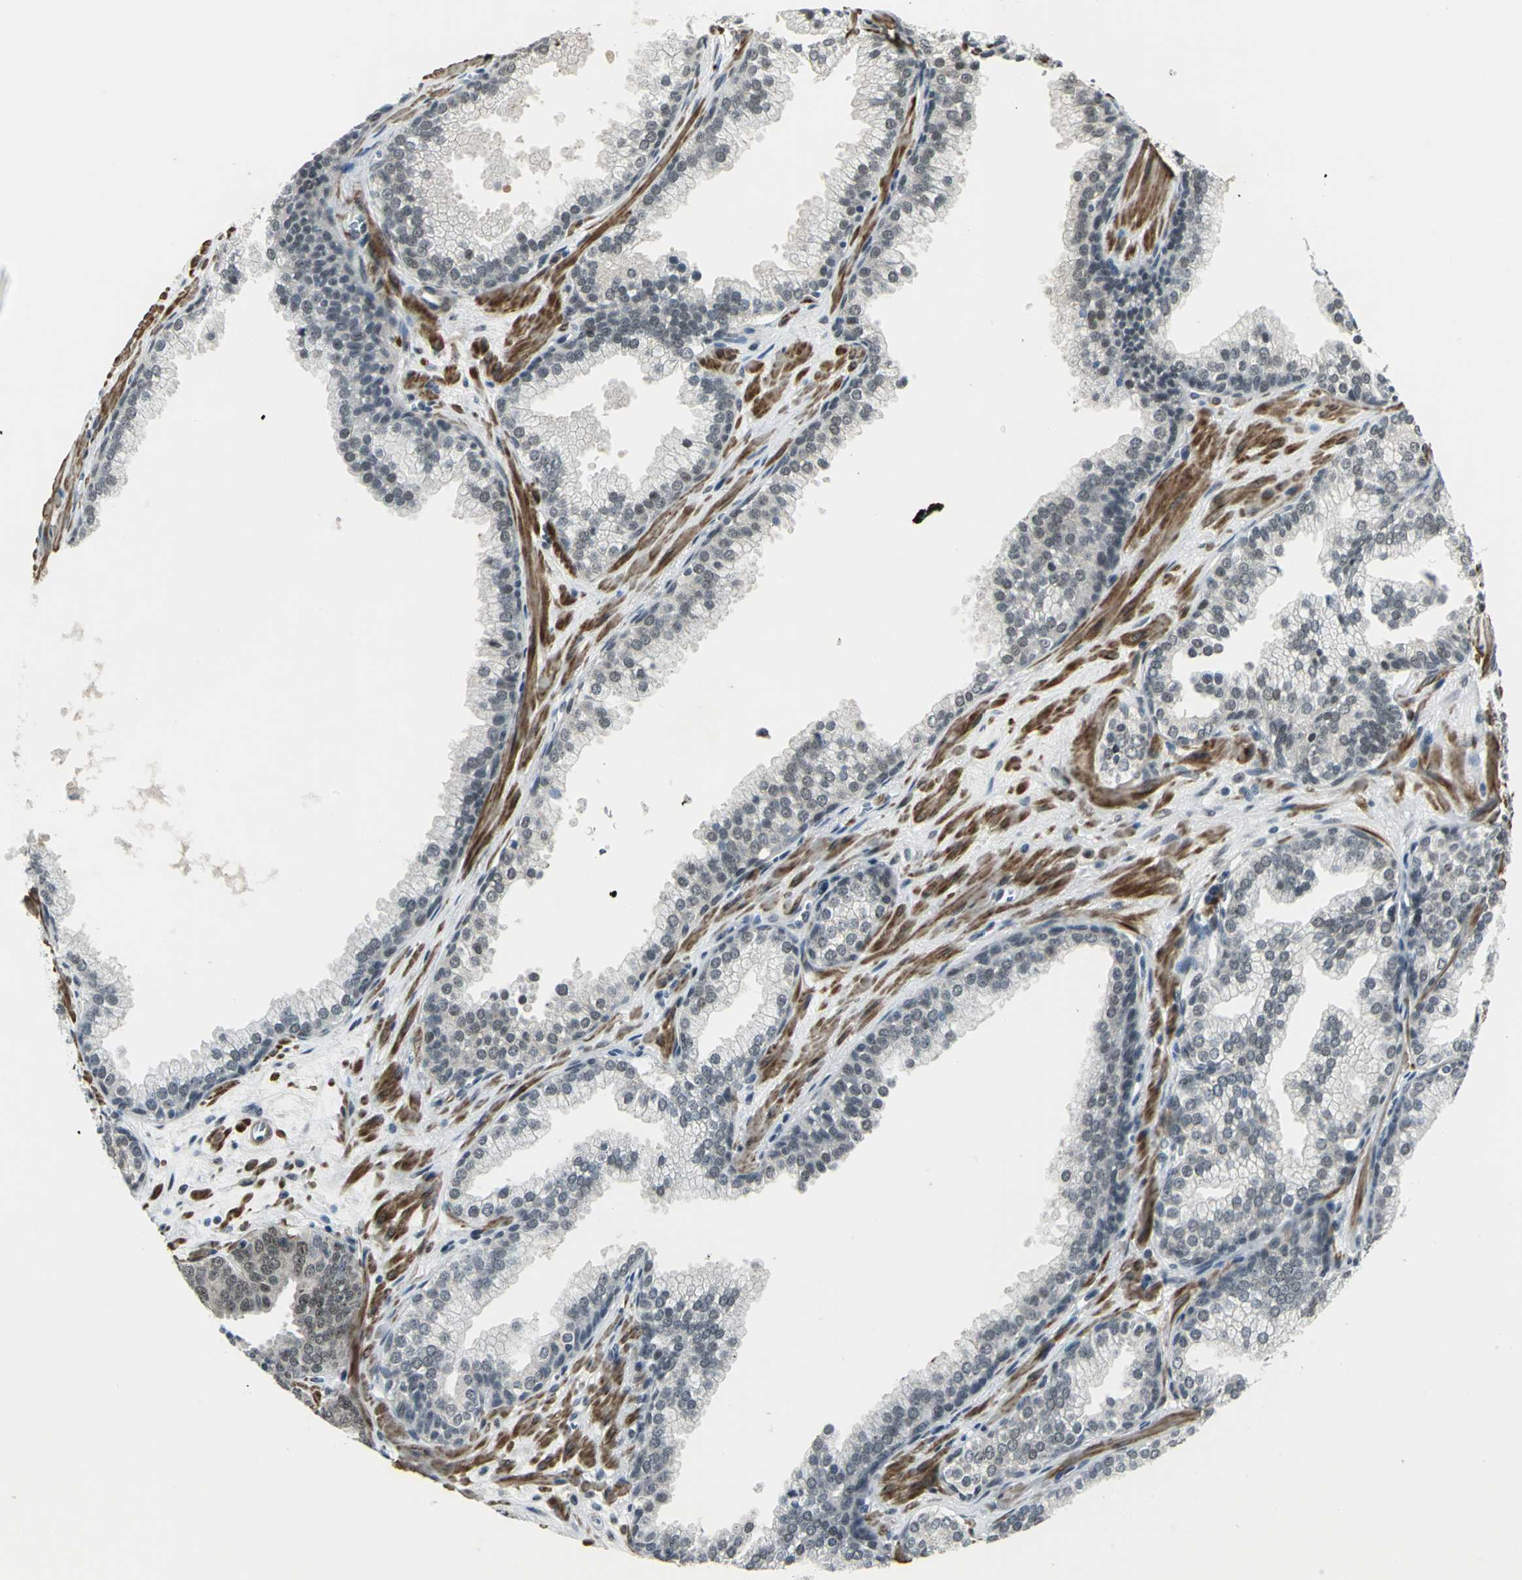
{"staining": {"intensity": "weak", "quantity": "<25%", "location": "nuclear"}, "tissue": "prostate cancer", "cell_type": "Tumor cells", "image_type": "cancer", "snomed": [{"axis": "morphology", "description": "Adenocarcinoma, Low grade"}, {"axis": "topography", "description": "Prostate"}], "caption": "An immunohistochemistry (IHC) histopathology image of prostate adenocarcinoma (low-grade) is shown. There is no staining in tumor cells of prostate adenocarcinoma (low-grade).", "gene": "MTA1", "patient": {"sex": "male", "age": 57}}